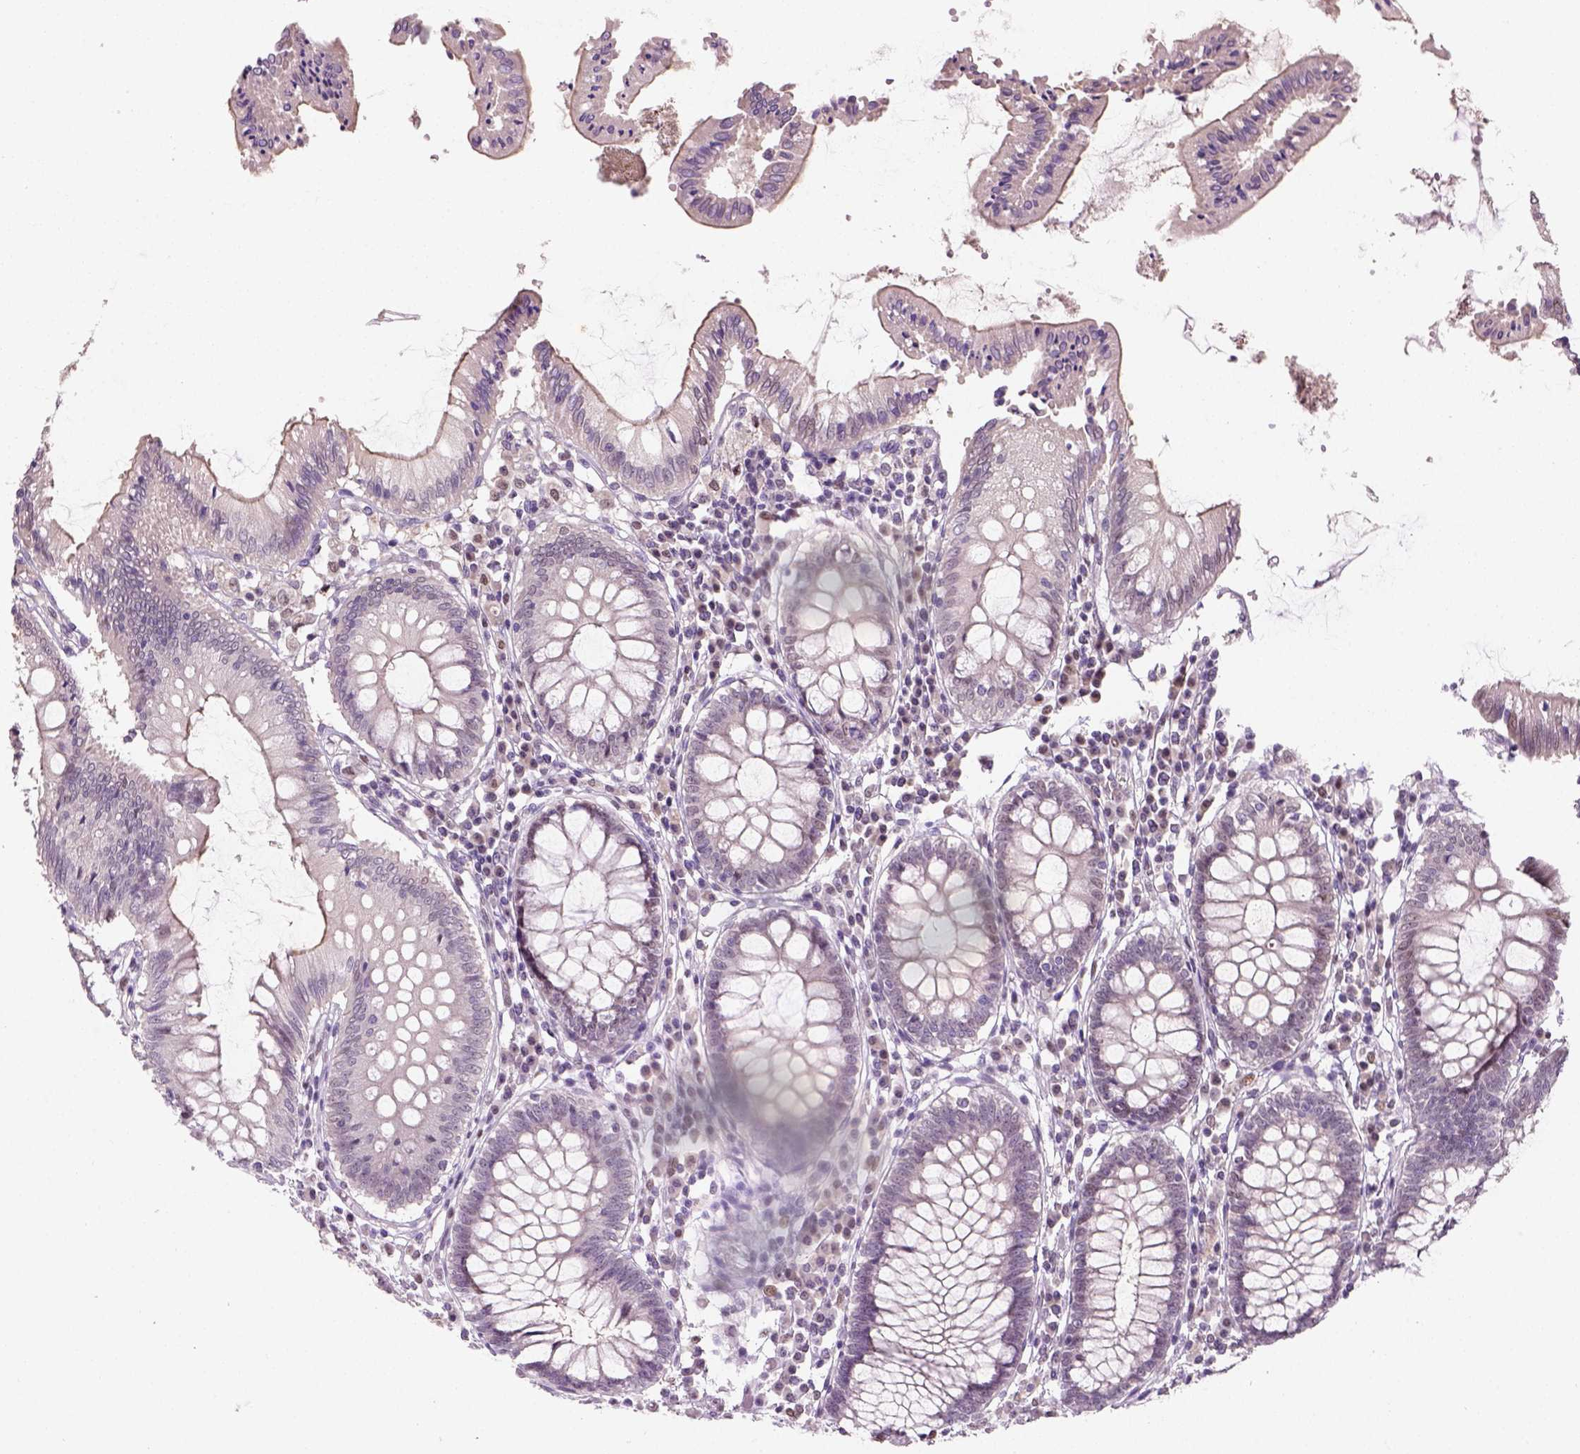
{"staining": {"intensity": "negative", "quantity": "none", "location": "none"}, "tissue": "colon", "cell_type": "Endothelial cells", "image_type": "normal", "snomed": [{"axis": "morphology", "description": "Normal tissue, NOS"}, {"axis": "morphology", "description": "Adenocarcinoma, NOS"}, {"axis": "topography", "description": "Colon"}], "caption": "This micrograph is of benign colon stained with immunohistochemistry to label a protein in brown with the nuclei are counter-stained blue. There is no staining in endothelial cells.", "gene": "C1orf112", "patient": {"sex": "male", "age": 83}}